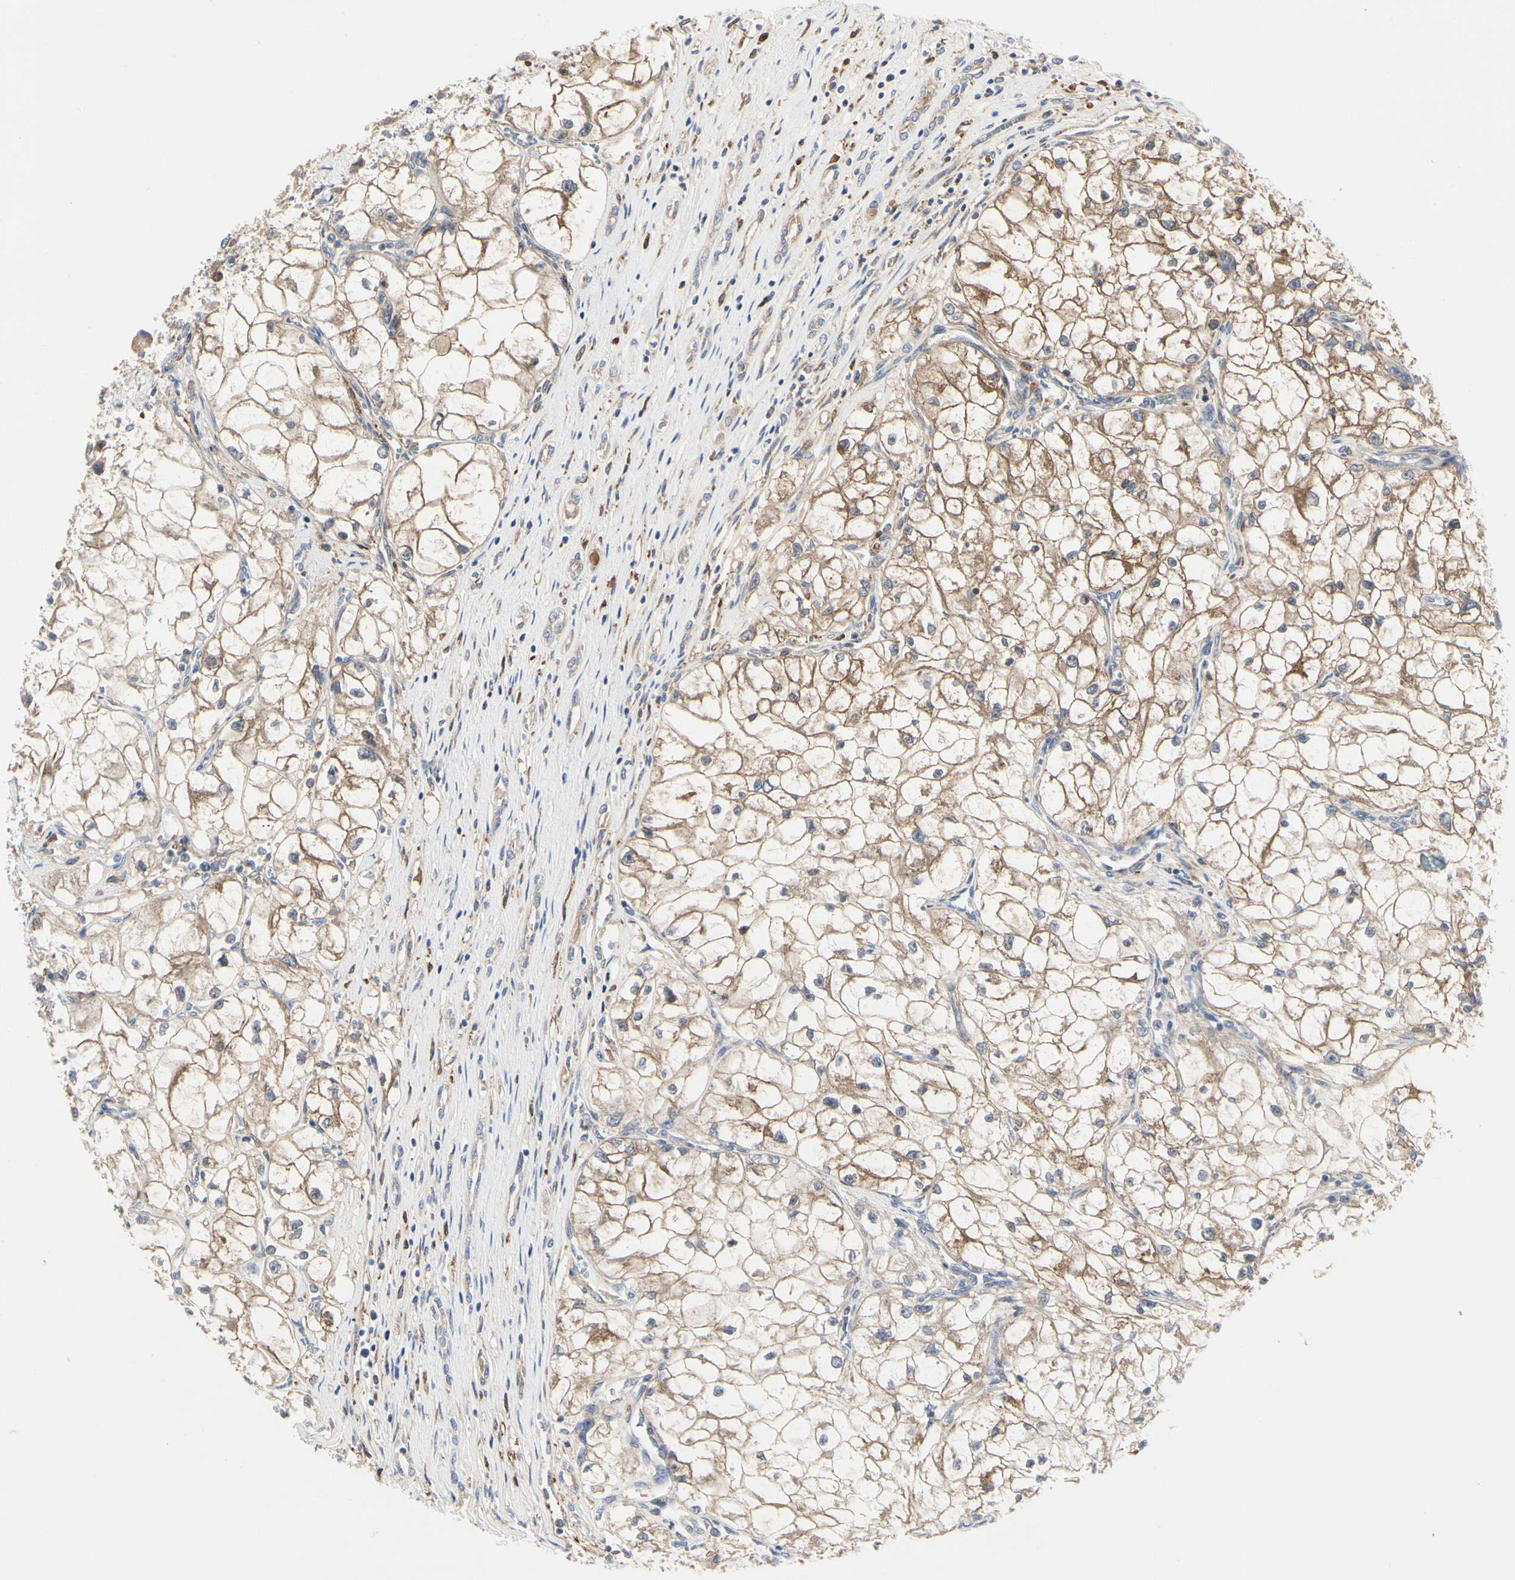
{"staining": {"intensity": "moderate", "quantity": ">75%", "location": "cytoplasmic/membranous"}, "tissue": "renal cancer", "cell_type": "Tumor cells", "image_type": "cancer", "snomed": [{"axis": "morphology", "description": "Adenocarcinoma, NOS"}, {"axis": "topography", "description": "Kidney"}], "caption": "Tumor cells demonstrate medium levels of moderate cytoplasmic/membranous staining in about >75% of cells in adenocarcinoma (renal).", "gene": "C3orf52", "patient": {"sex": "female", "age": 70}}